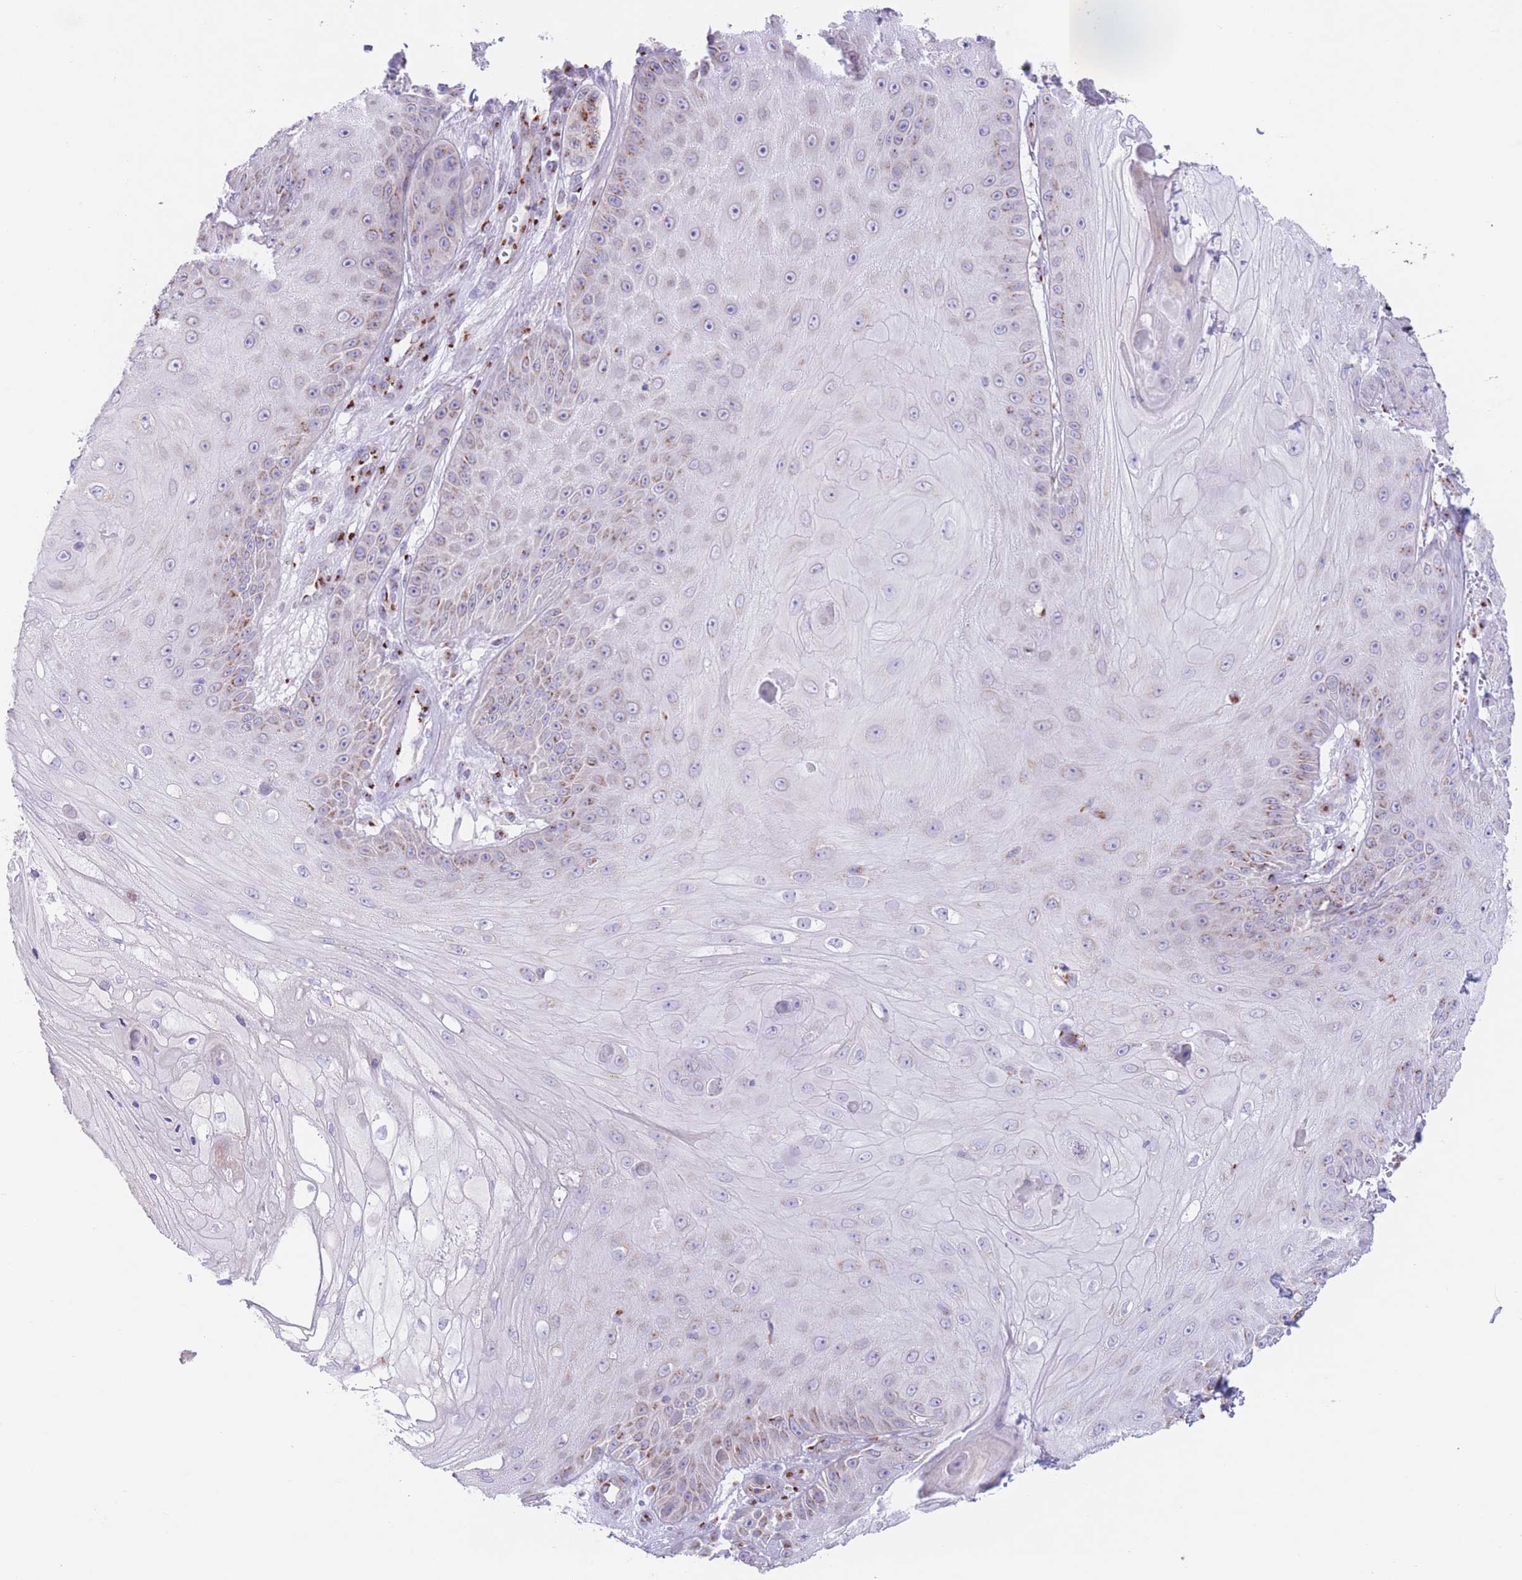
{"staining": {"intensity": "moderate", "quantity": "<25%", "location": "cytoplasmic/membranous"}, "tissue": "skin cancer", "cell_type": "Tumor cells", "image_type": "cancer", "snomed": [{"axis": "morphology", "description": "Squamous cell carcinoma, NOS"}, {"axis": "topography", "description": "Skin"}], "caption": "IHC staining of squamous cell carcinoma (skin), which demonstrates low levels of moderate cytoplasmic/membranous expression in approximately <25% of tumor cells indicating moderate cytoplasmic/membranous protein positivity. The staining was performed using DAB (3,3'-diaminobenzidine) (brown) for protein detection and nuclei were counterstained in hematoxylin (blue).", "gene": "MPND", "patient": {"sex": "male", "age": 70}}